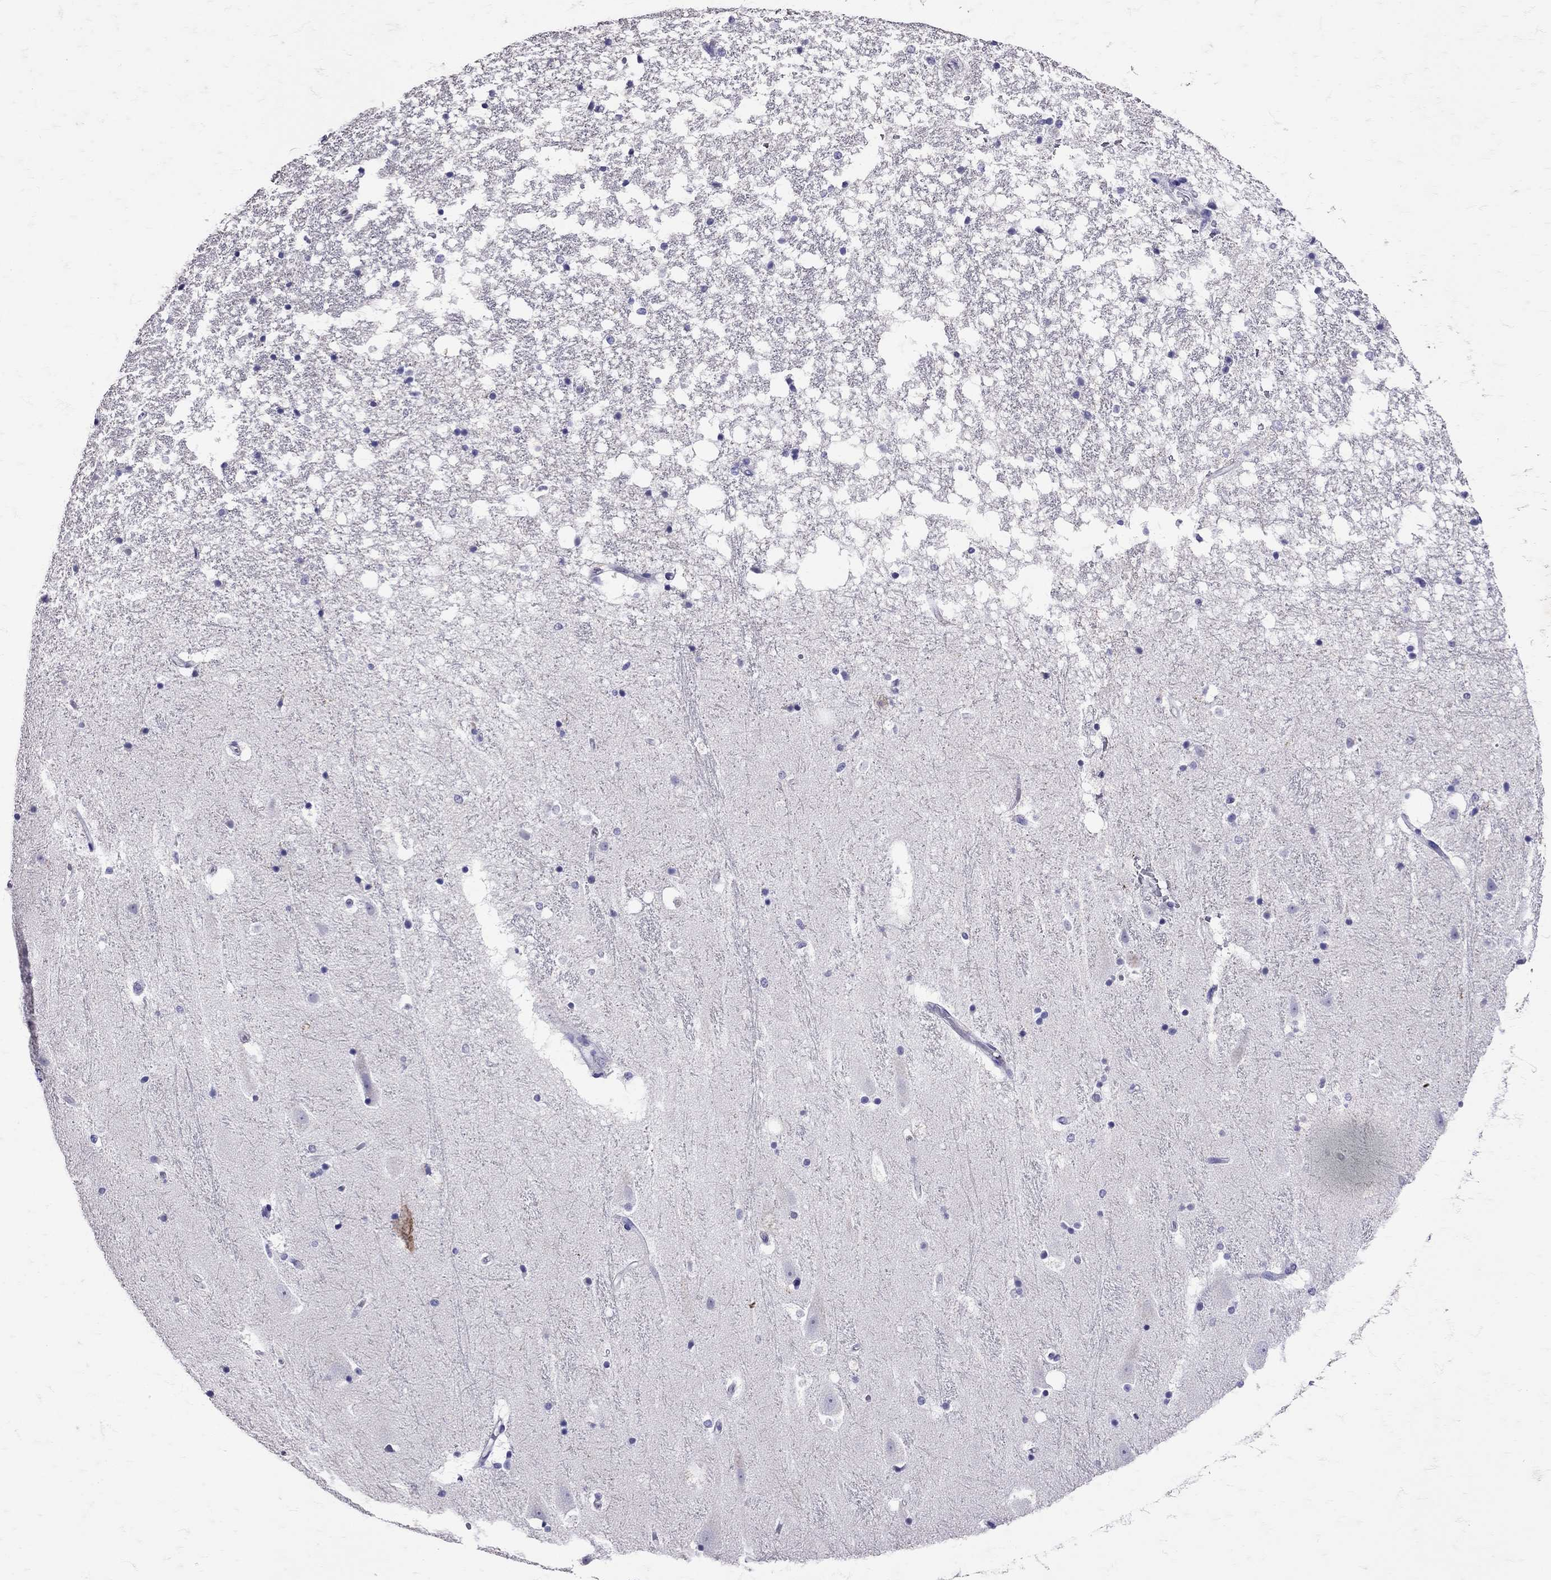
{"staining": {"intensity": "negative", "quantity": "none", "location": "none"}, "tissue": "hippocampus", "cell_type": "Glial cells", "image_type": "normal", "snomed": [{"axis": "morphology", "description": "Normal tissue, NOS"}, {"axis": "topography", "description": "Hippocampus"}], "caption": "Glial cells show no significant protein expression in benign hippocampus. (Immunohistochemistry (ihc), brightfield microscopy, high magnification).", "gene": "SST", "patient": {"sex": "male", "age": 49}}